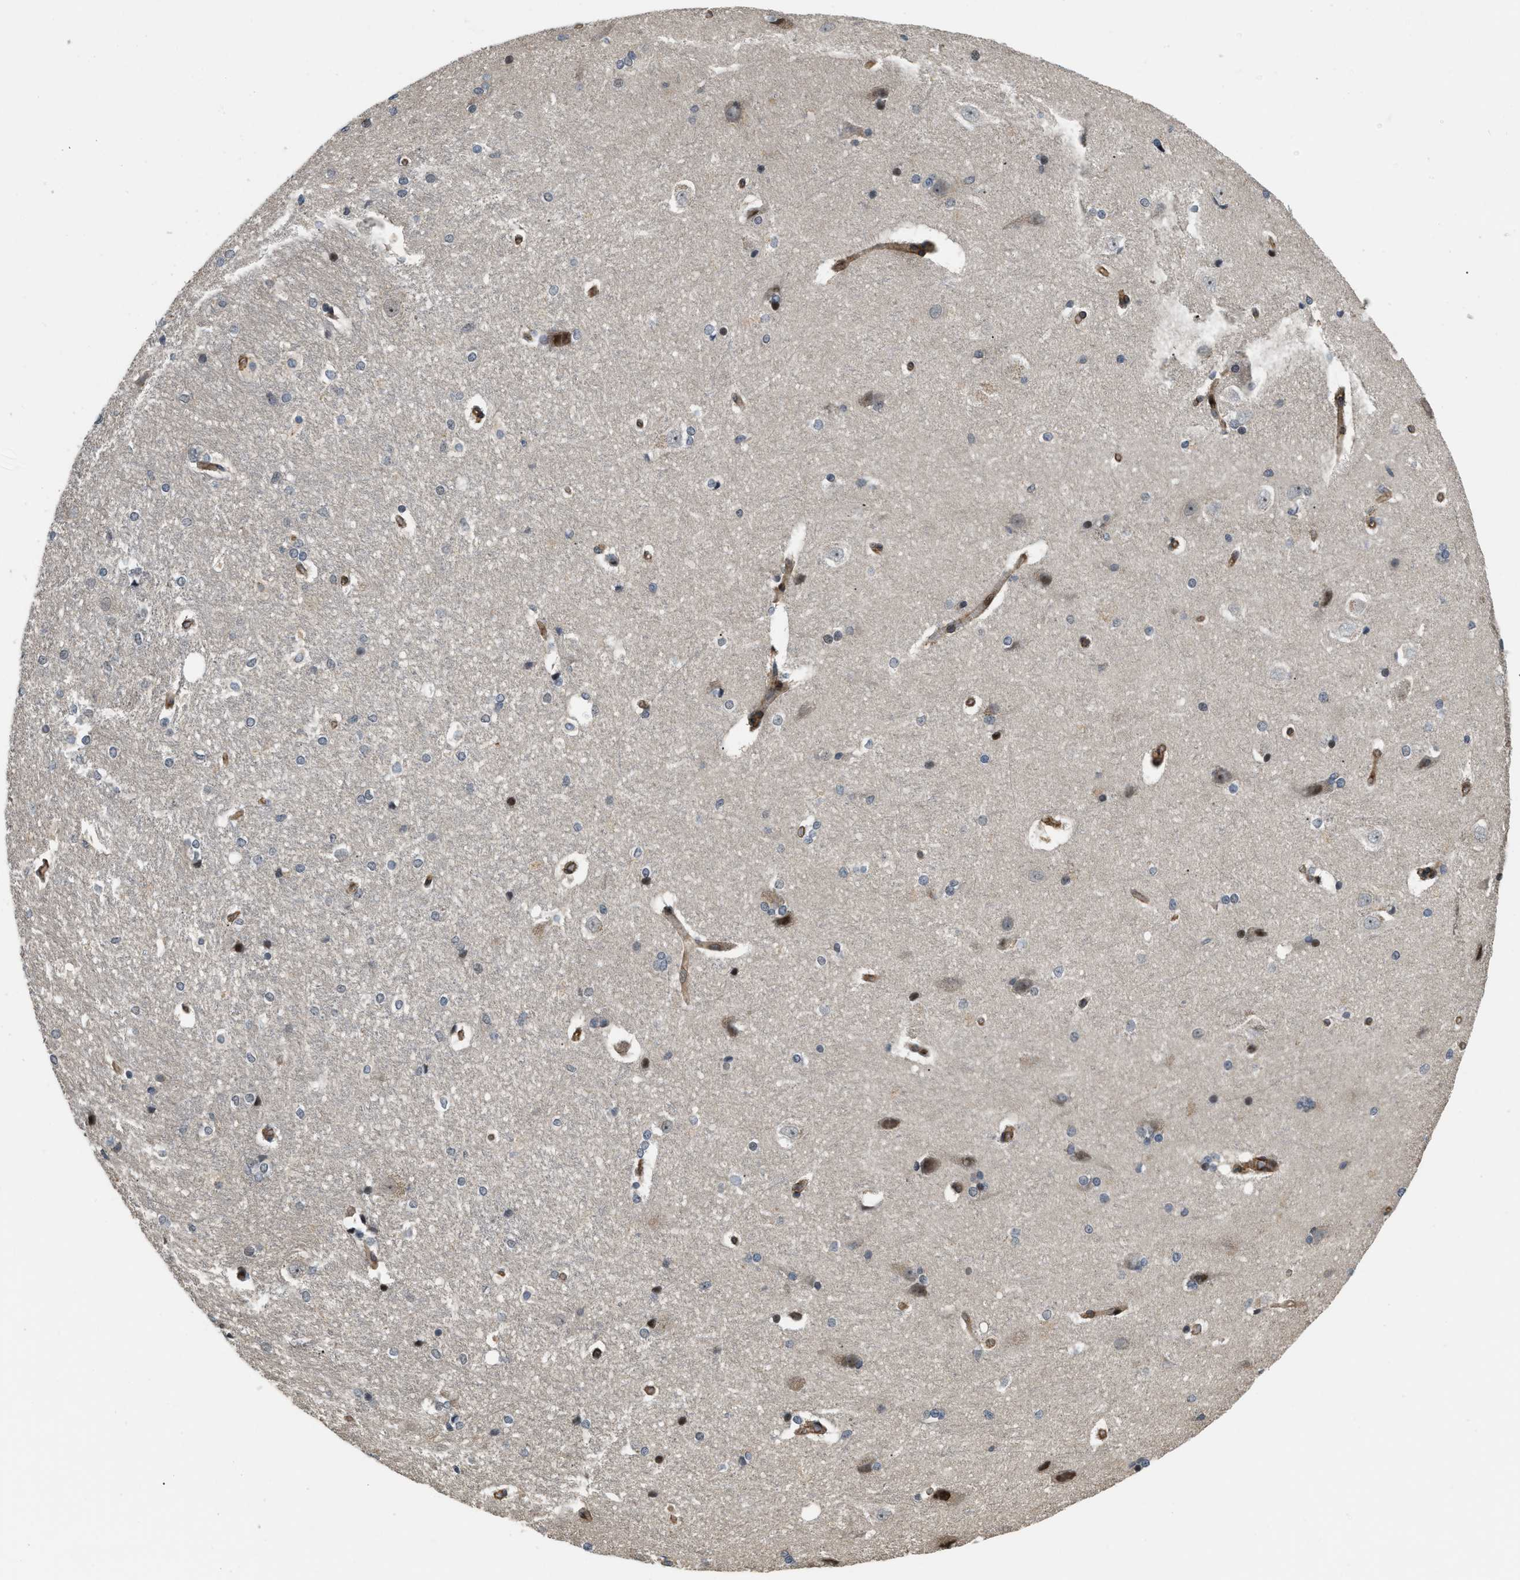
{"staining": {"intensity": "negative", "quantity": "none", "location": "none"}, "tissue": "hippocampus", "cell_type": "Glial cells", "image_type": "normal", "snomed": [{"axis": "morphology", "description": "Normal tissue, NOS"}, {"axis": "topography", "description": "Hippocampus"}], "caption": "Glial cells show no significant staining in unremarkable hippocampus. The staining is performed using DAB (3,3'-diaminobenzidine) brown chromogen with nuclei counter-stained in using hematoxylin.", "gene": "LTA4H", "patient": {"sex": "female", "age": 19}}